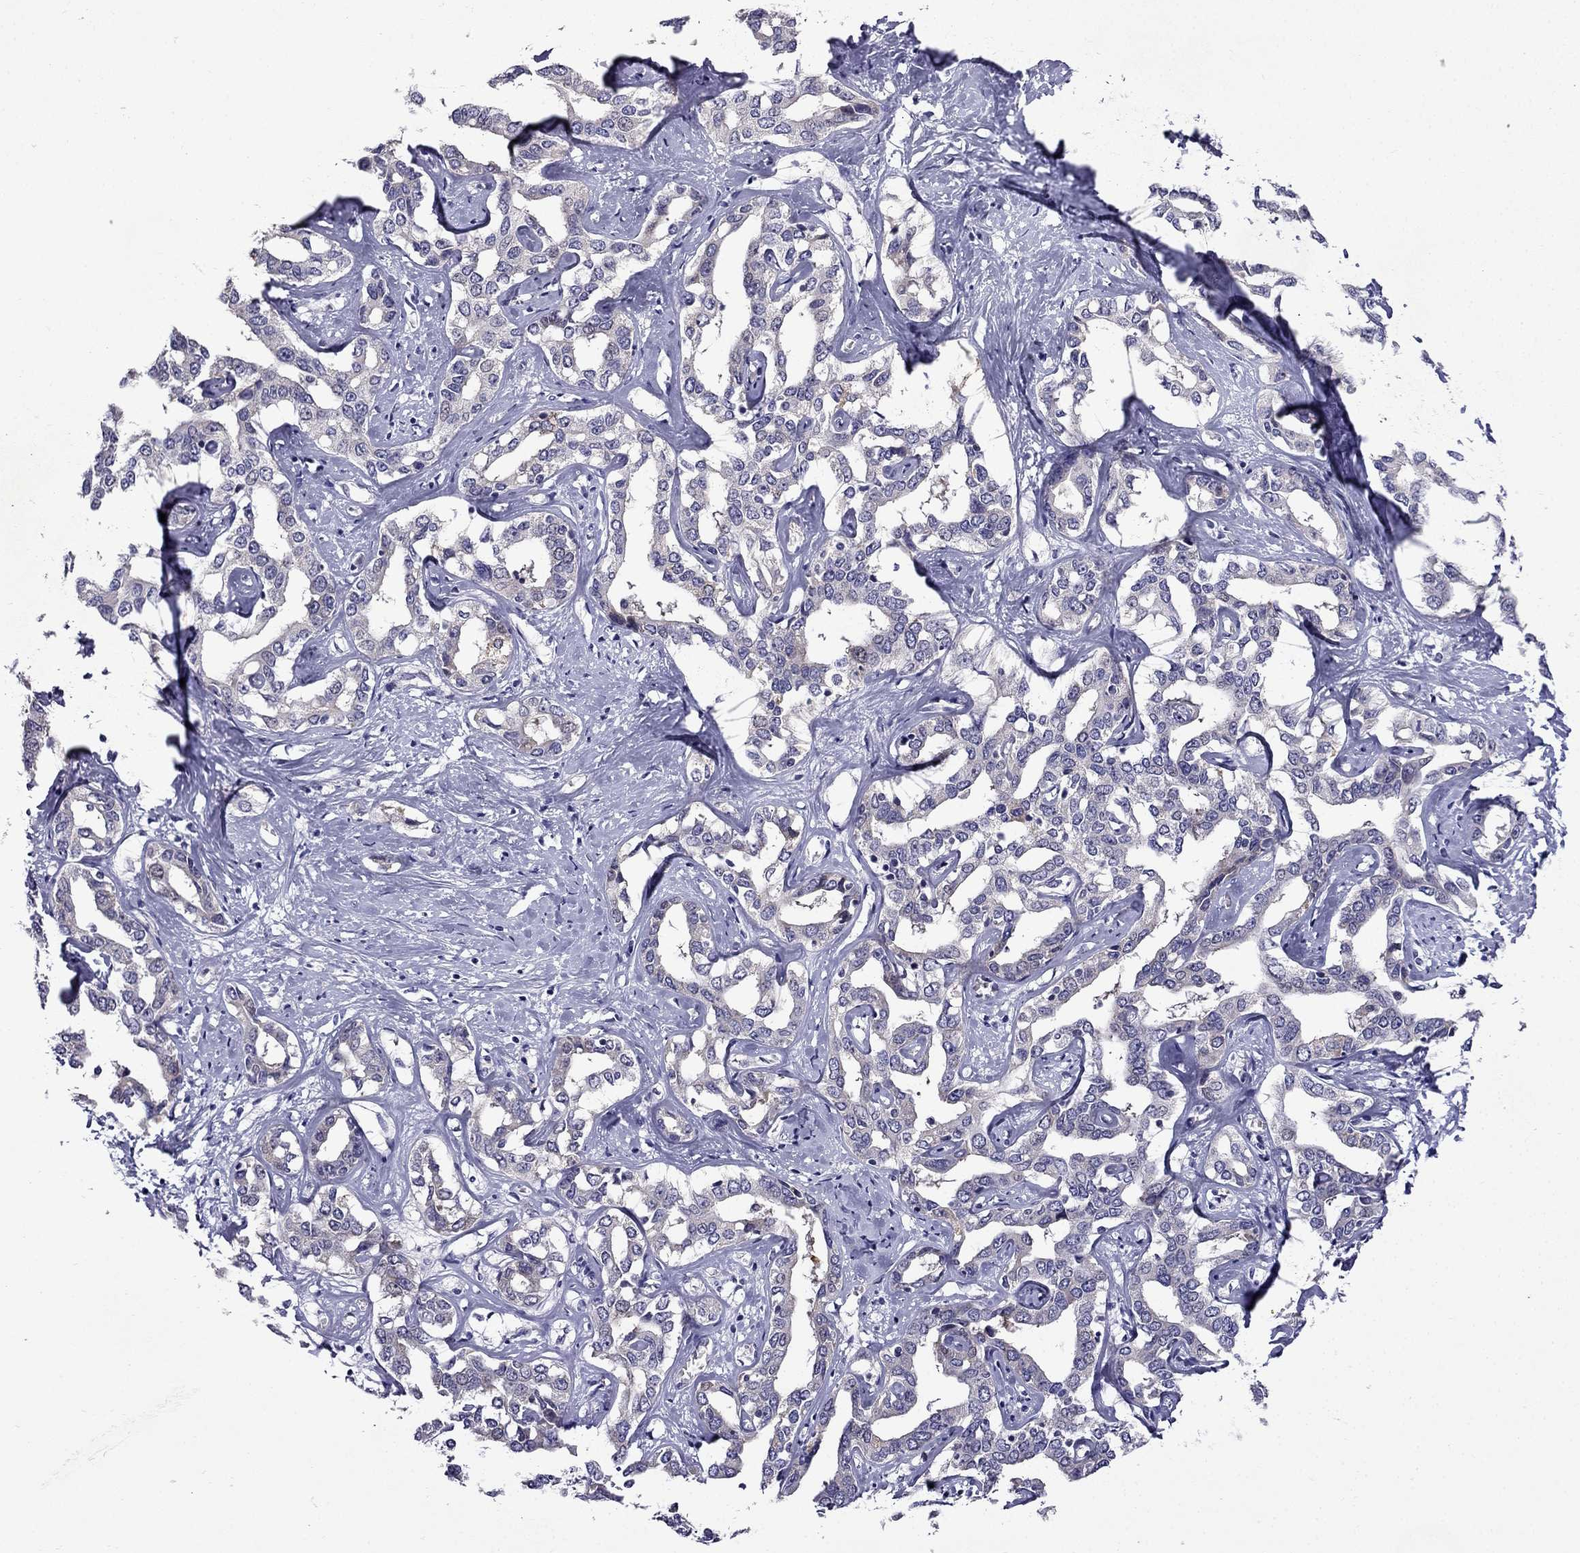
{"staining": {"intensity": "negative", "quantity": "none", "location": "none"}, "tissue": "liver cancer", "cell_type": "Tumor cells", "image_type": "cancer", "snomed": [{"axis": "morphology", "description": "Cholangiocarcinoma"}, {"axis": "topography", "description": "Liver"}], "caption": "The histopathology image exhibits no staining of tumor cells in liver cholangiocarcinoma.", "gene": "PI16", "patient": {"sex": "male", "age": 59}}